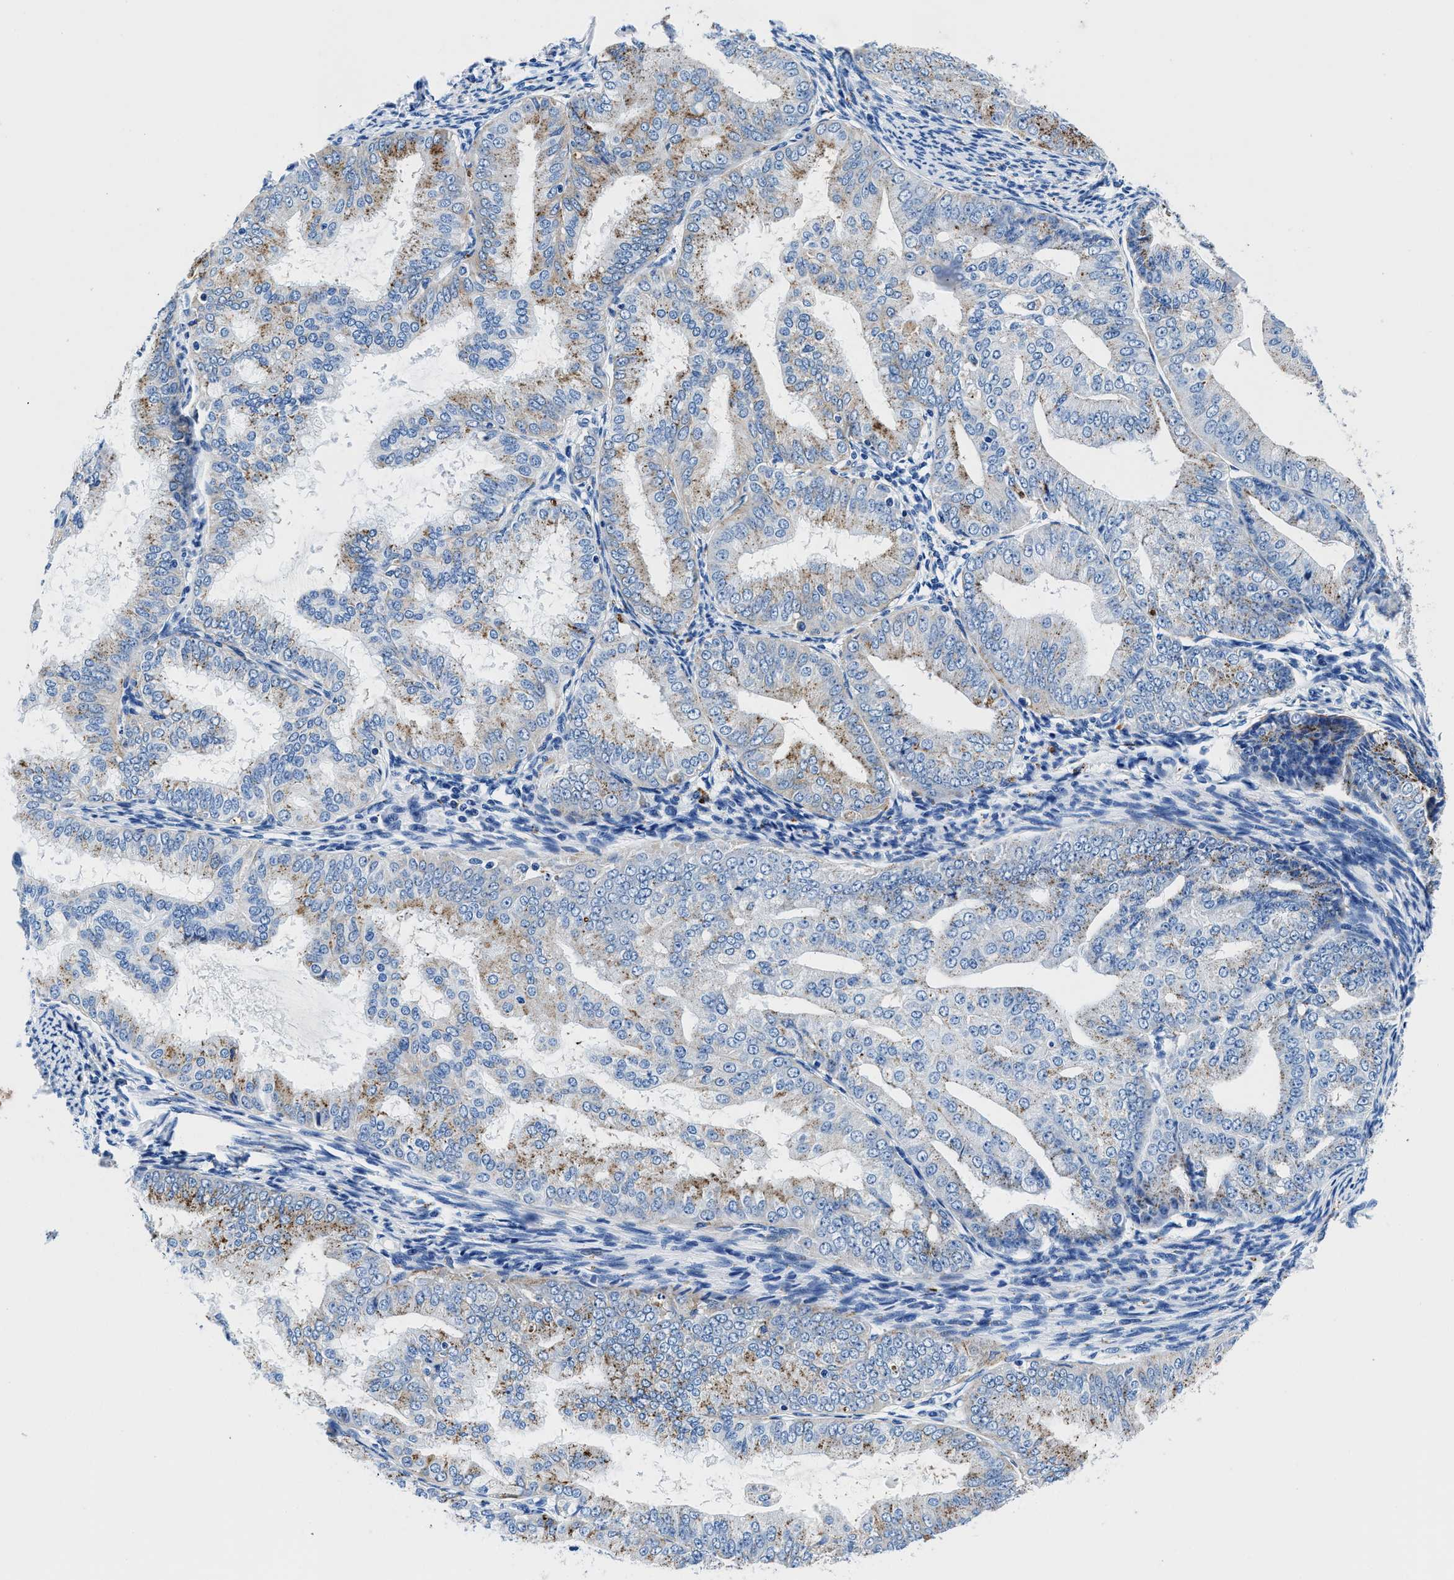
{"staining": {"intensity": "moderate", "quantity": "25%-75%", "location": "cytoplasmic/membranous"}, "tissue": "endometrial cancer", "cell_type": "Tumor cells", "image_type": "cancer", "snomed": [{"axis": "morphology", "description": "Adenocarcinoma, NOS"}, {"axis": "topography", "description": "Endometrium"}], "caption": "IHC staining of endometrial cancer (adenocarcinoma), which demonstrates medium levels of moderate cytoplasmic/membranous expression in about 25%-75% of tumor cells indicating moderate cytoplasmic/membranous protein expression. The staining was performed using DAB (3,3'-diaminobenzidine) (brown) for protein detection and nuclei were counterstained in hematoxylin (blue).", "gene": "OR14K1", "patient": {"sex": "female", "age": 63}}